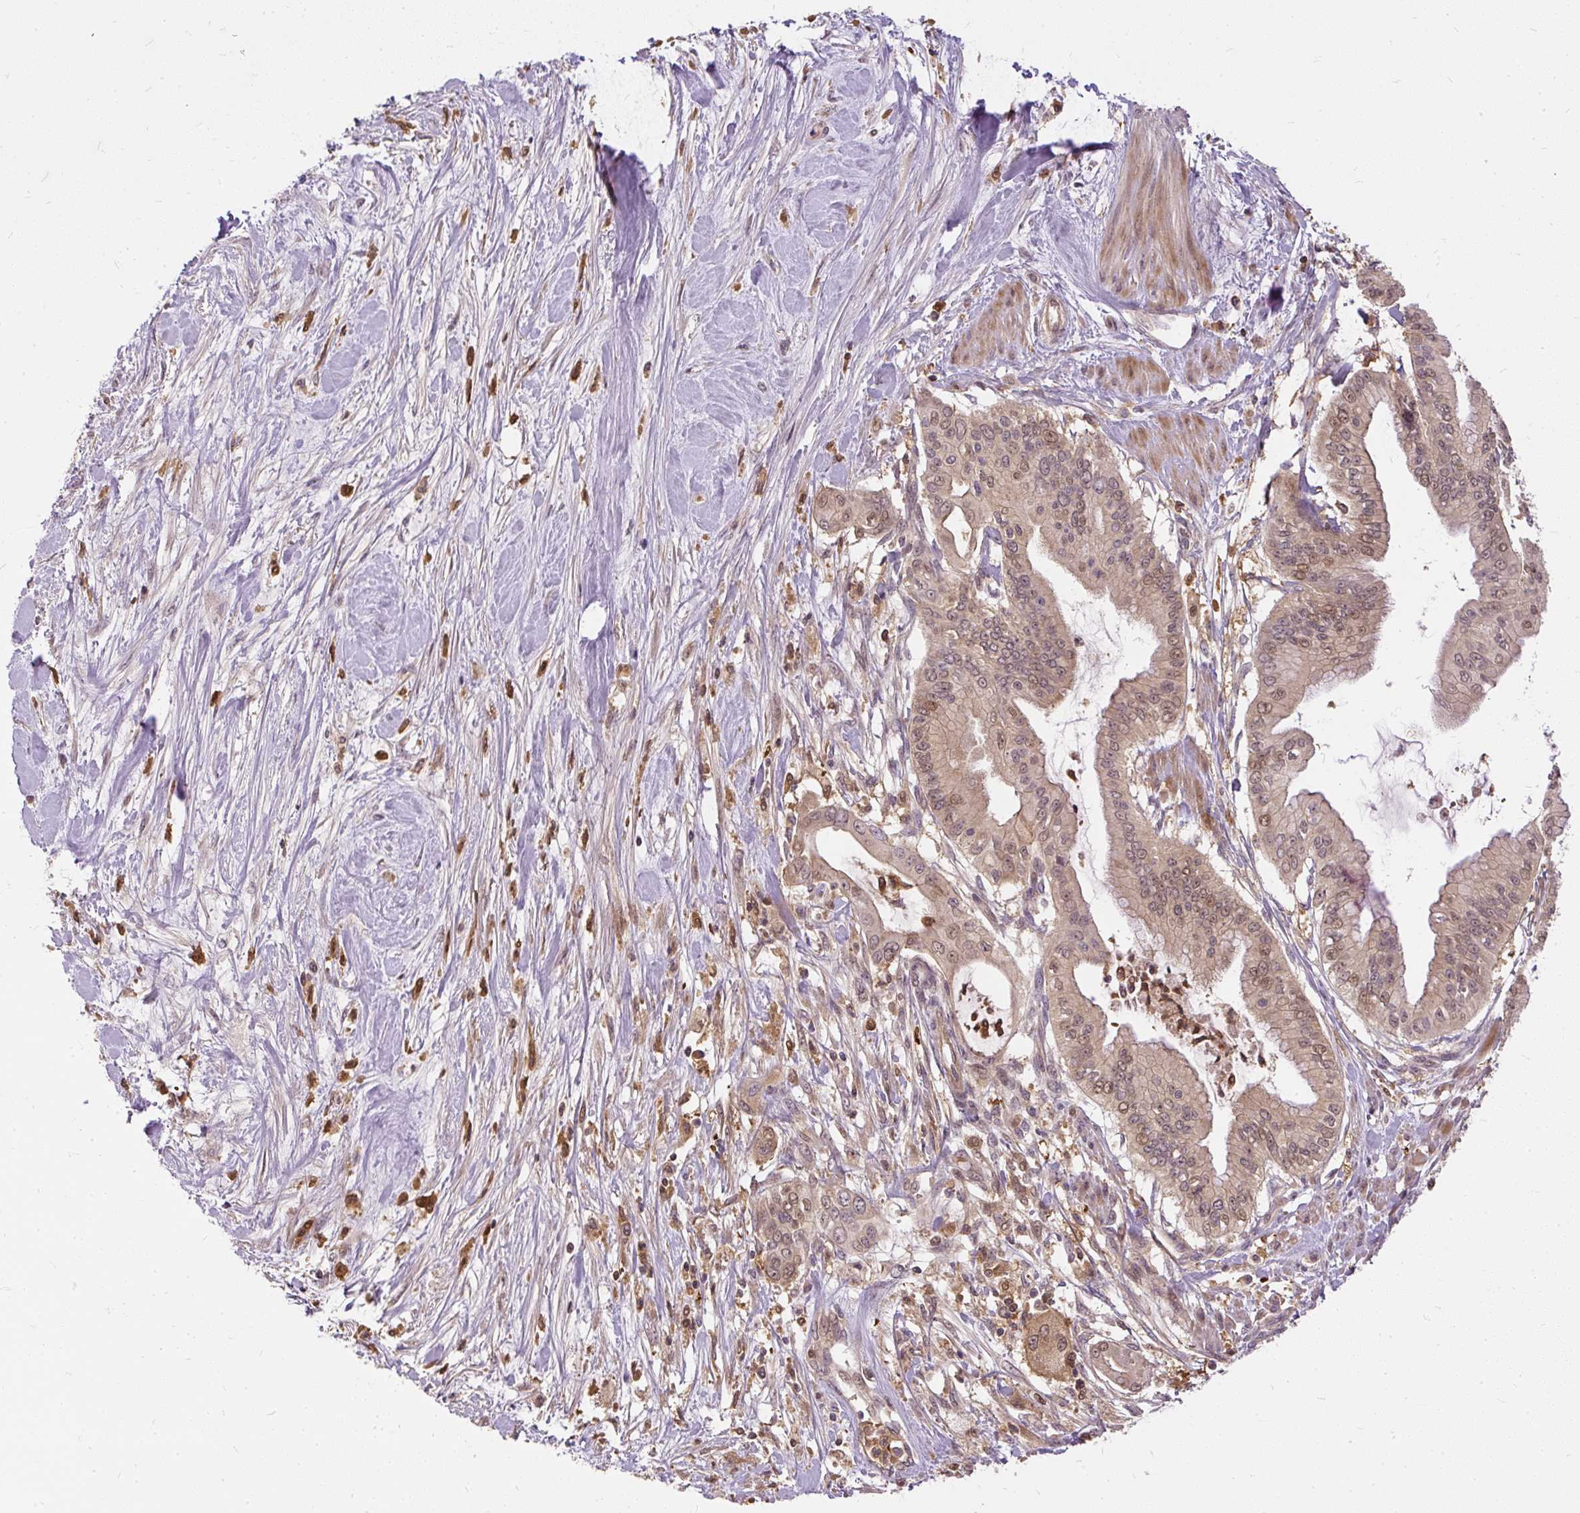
{"staining": {"intensity": "weak", "quantity": ">75%", "location": "cytoplasmic/membranous,nuclear"}, "tissue": "pancreatic cancer", "cell_type": "Tumor cells", "image_type": "cancer", "snomed": [{"axis": "morphology", "description": "Adenocarcinoma, NOS"}, {"axis": "topography", "description": "Pancreas"}], "caption": "Protein expression analysis of pancreatic cancer demonstrates weak cytoplasmic/membranous and nuclear expression in approximately >75% of tumor cells. Nuclei are stained in blue.", "gene": "AP5S1", "patient": {"sex": "male", "age": 46}}